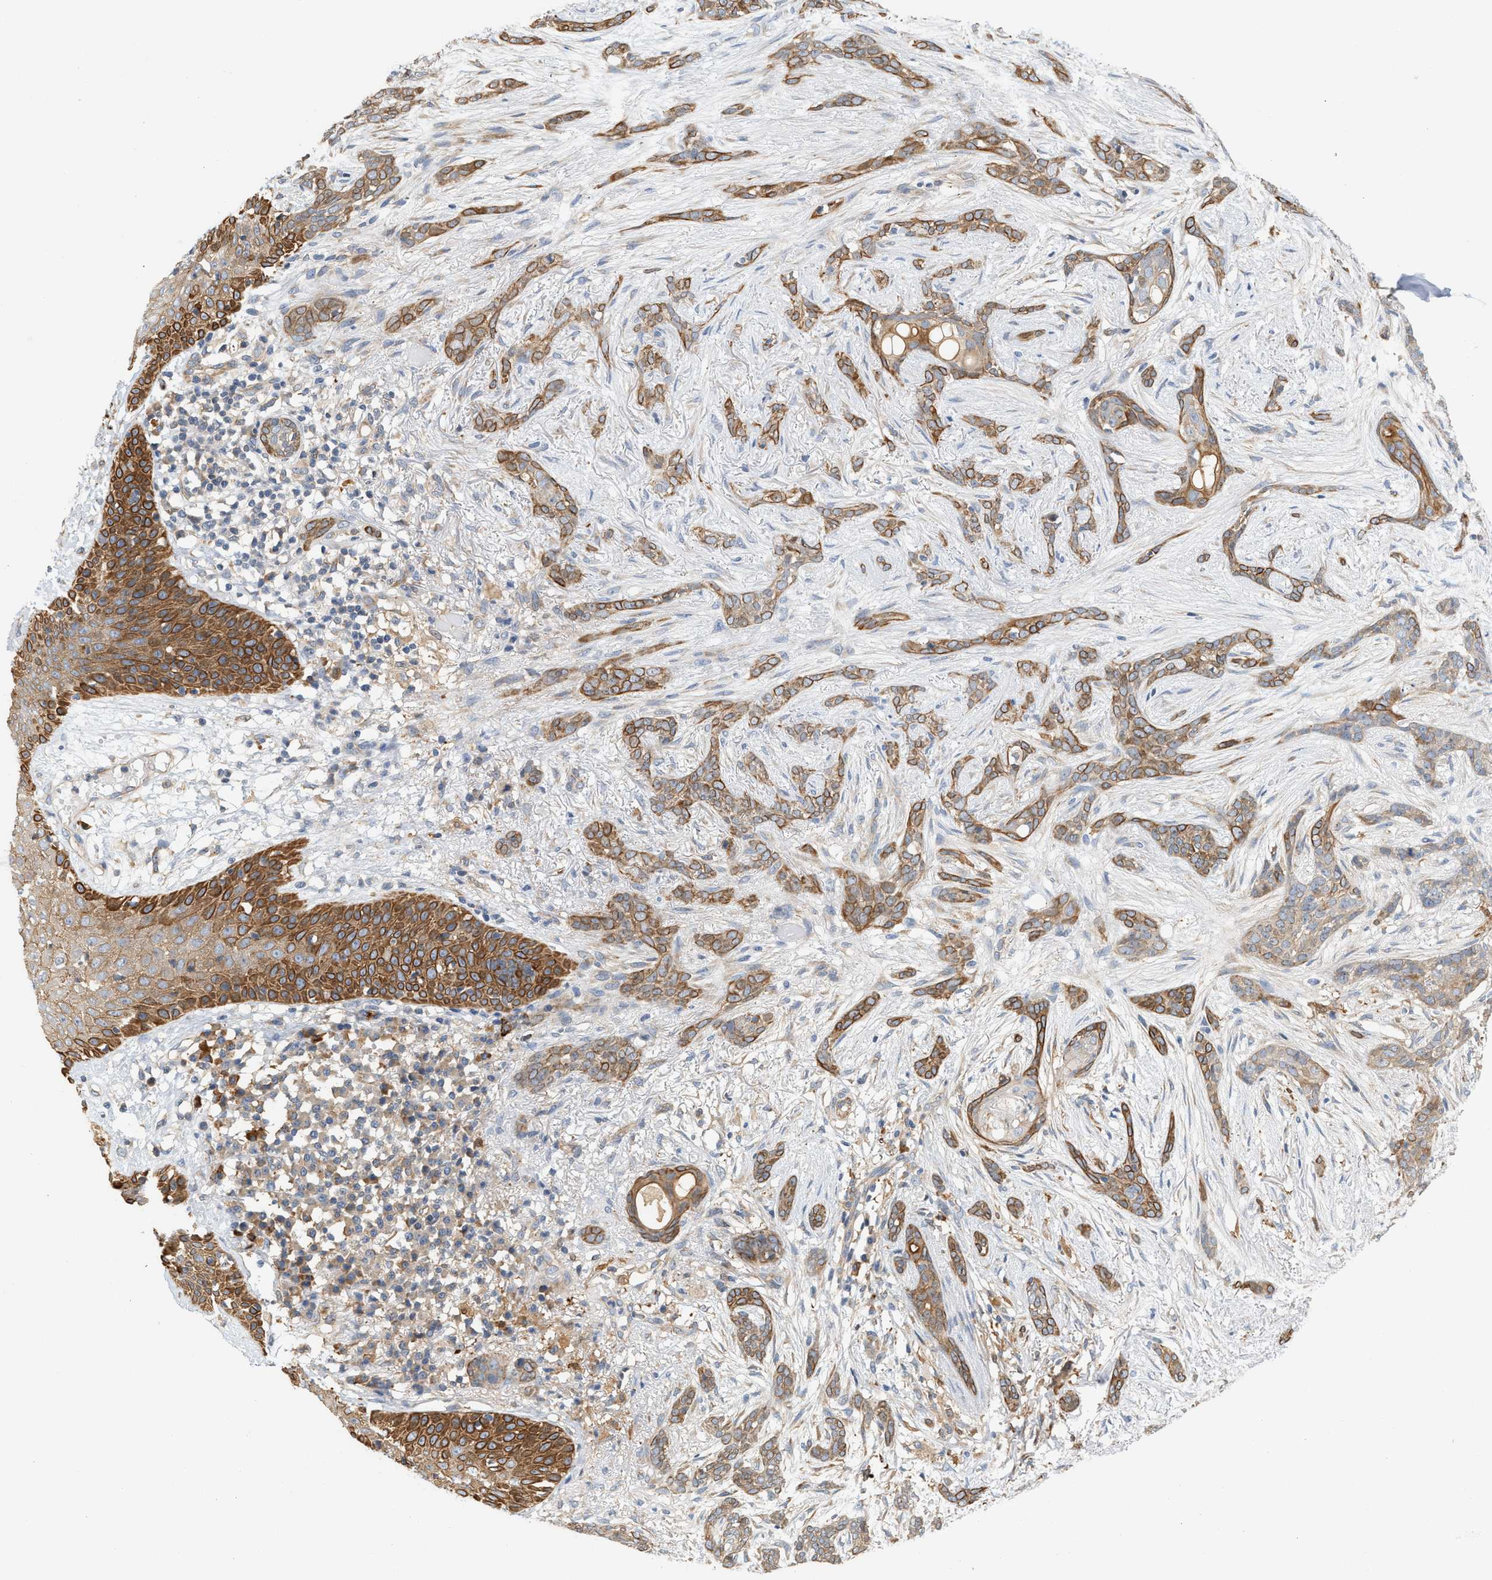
{"staining": {"intensity": "moderate", "quantity": ">75%", "location": "cytoplasmic/membranous"}, "tissue": "skin cancer", "cell_type": "Tumor cells", "image_type": "cancer", "snomed": [{"axis": "morphology", "description": "Basal cell carcinoma"}, {"axis": "morphology", "description": "Adnexal tumor, benign"}, {"axis": "topography", "description": "Skin"}], "caption": "Protein staining by immunohistochemistry displays moderate cytoplasmic/membranous staining in approximately >75% of tumor cells in skin basal cell carcinoma. Using DAB (3,3'-diaminobenzidine) (brown) and hematoxylin (blue) stains, captured at high magnification using brightfield microscopy.", "gene": "CTXN1", "patient": {"sex": "female", "age": 42}}